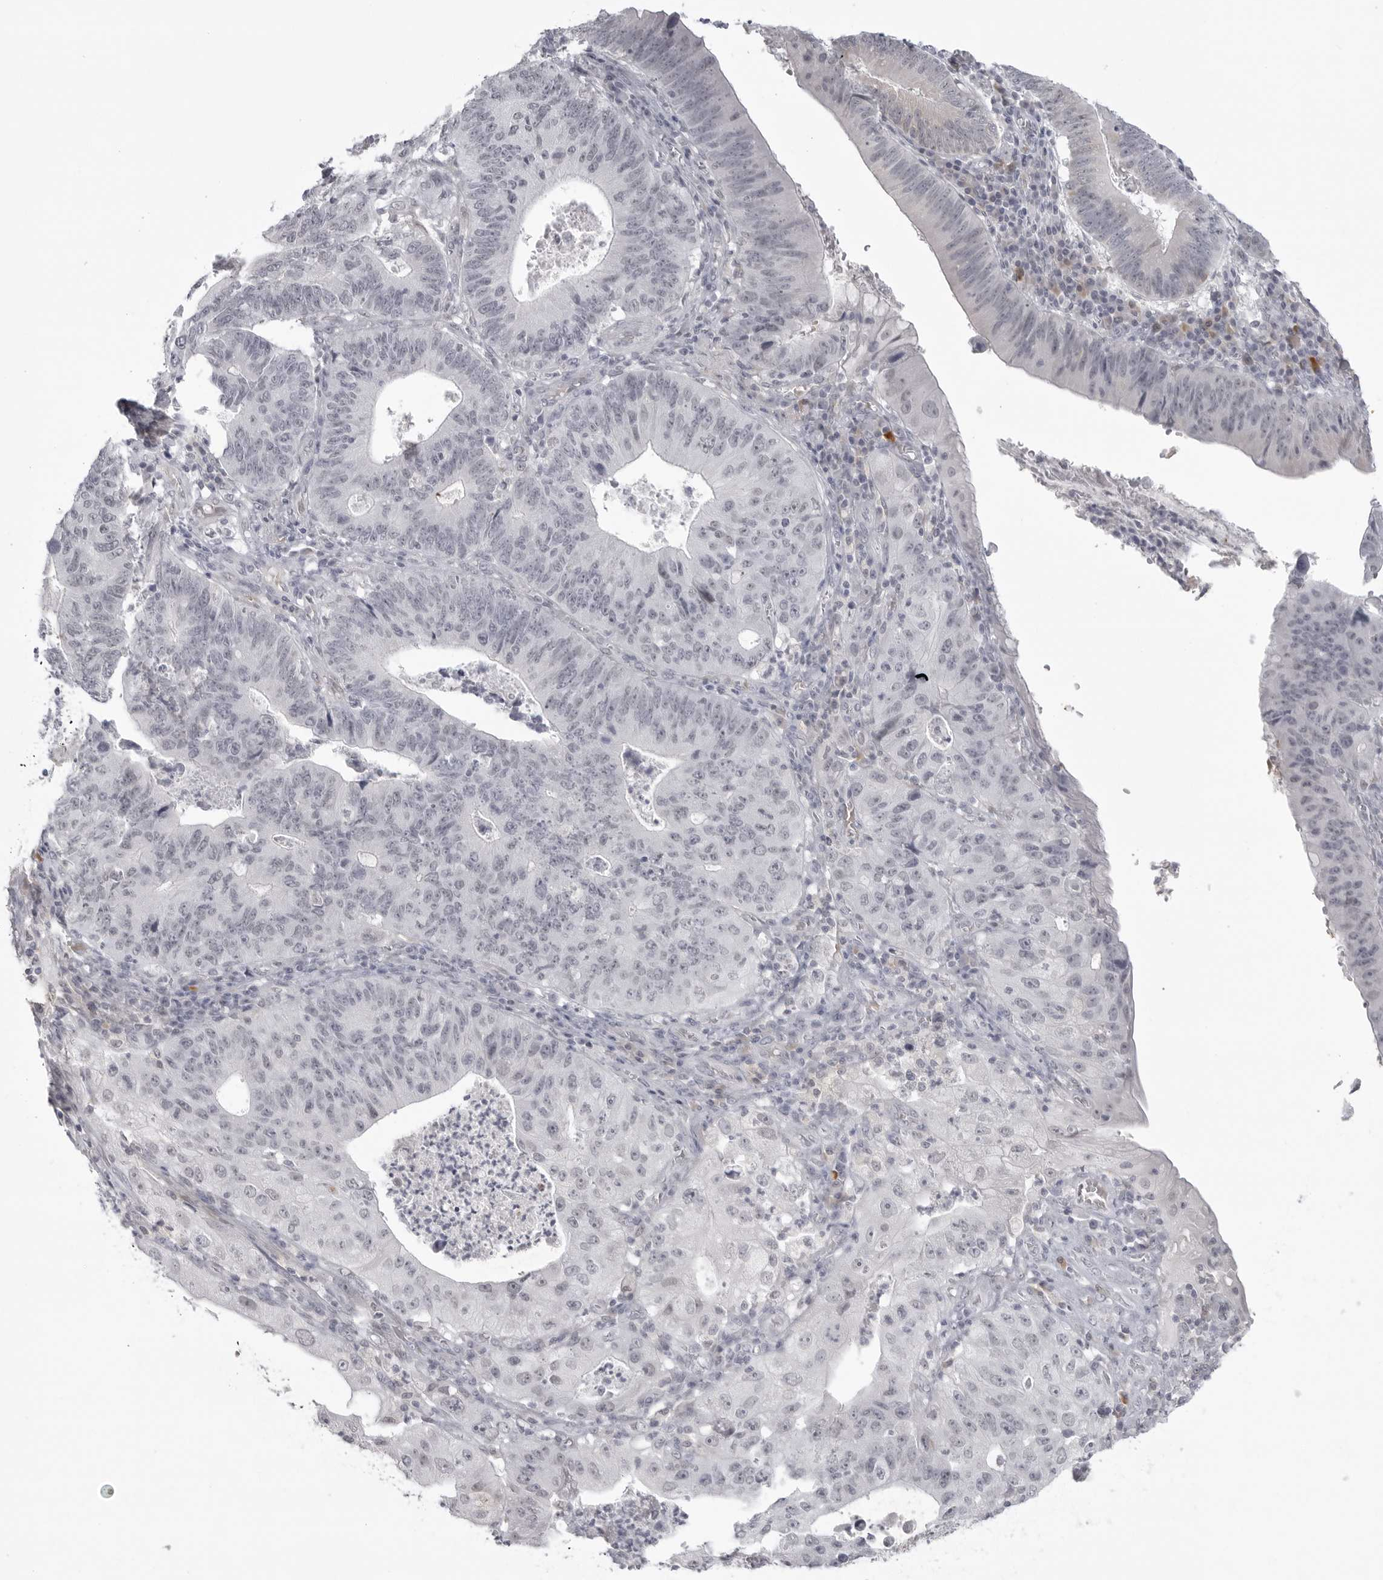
{"staining": {"intensity": "negative", "quantity": "none", "location": "none"}, "tissue": "stomach cancer", "cell_type": "Tumor cells", "image_type": "cancer", "snomed": [{"axis": "morphology", "description": "Adenocarcinoma, NOS"}, {"axis": "topography", "description": "Stomach"}], "caption": "This image is of stomach cancer (adenocarcinoma) stained with IHC to label a protein in brown with the nuclei are counter-stained blue. There is no positivity in tumor cells.", "gene": "TCTN3", "patient": {"sex": "male", "age": 59}}